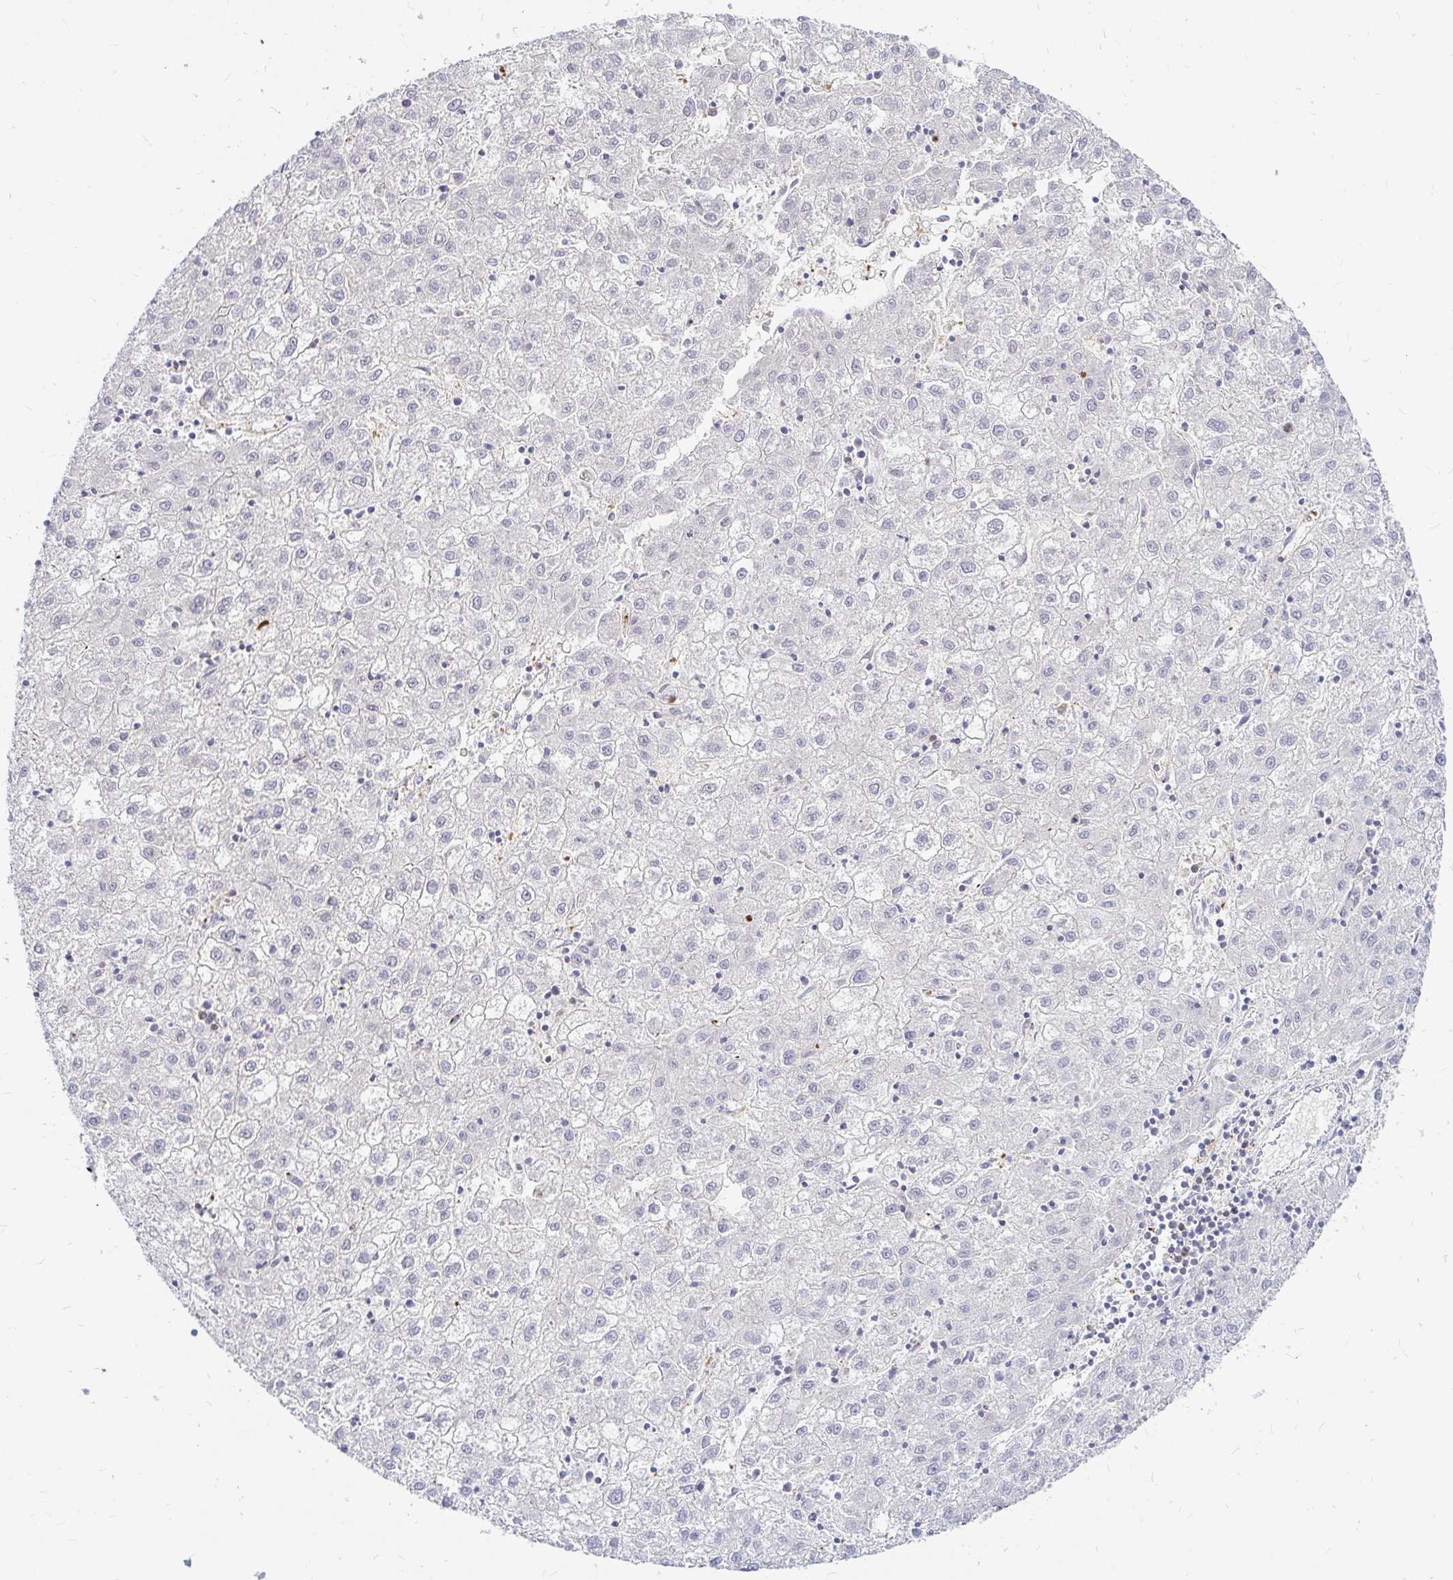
{"staining": {"intensity": "negative", "quantity": "none", "location": "none"}, "tissue": "liver cancer", "cell_type": "Tumor cells", "image_type": "cancer", "snomed": [{"axis": "morphology", "description": "Carcinoma, Hepatocellular, NOS"}, {"axis": "topography", "description": "Liver"}], "caption": "Micrograph shows no protein expression in tumor cells of hepatocellular carcinoma (liver) tissue. (IHC, brightfield microscopy, high magnification).", "gene": "CAST", "patient": {"sex": "male", "age": 72}}